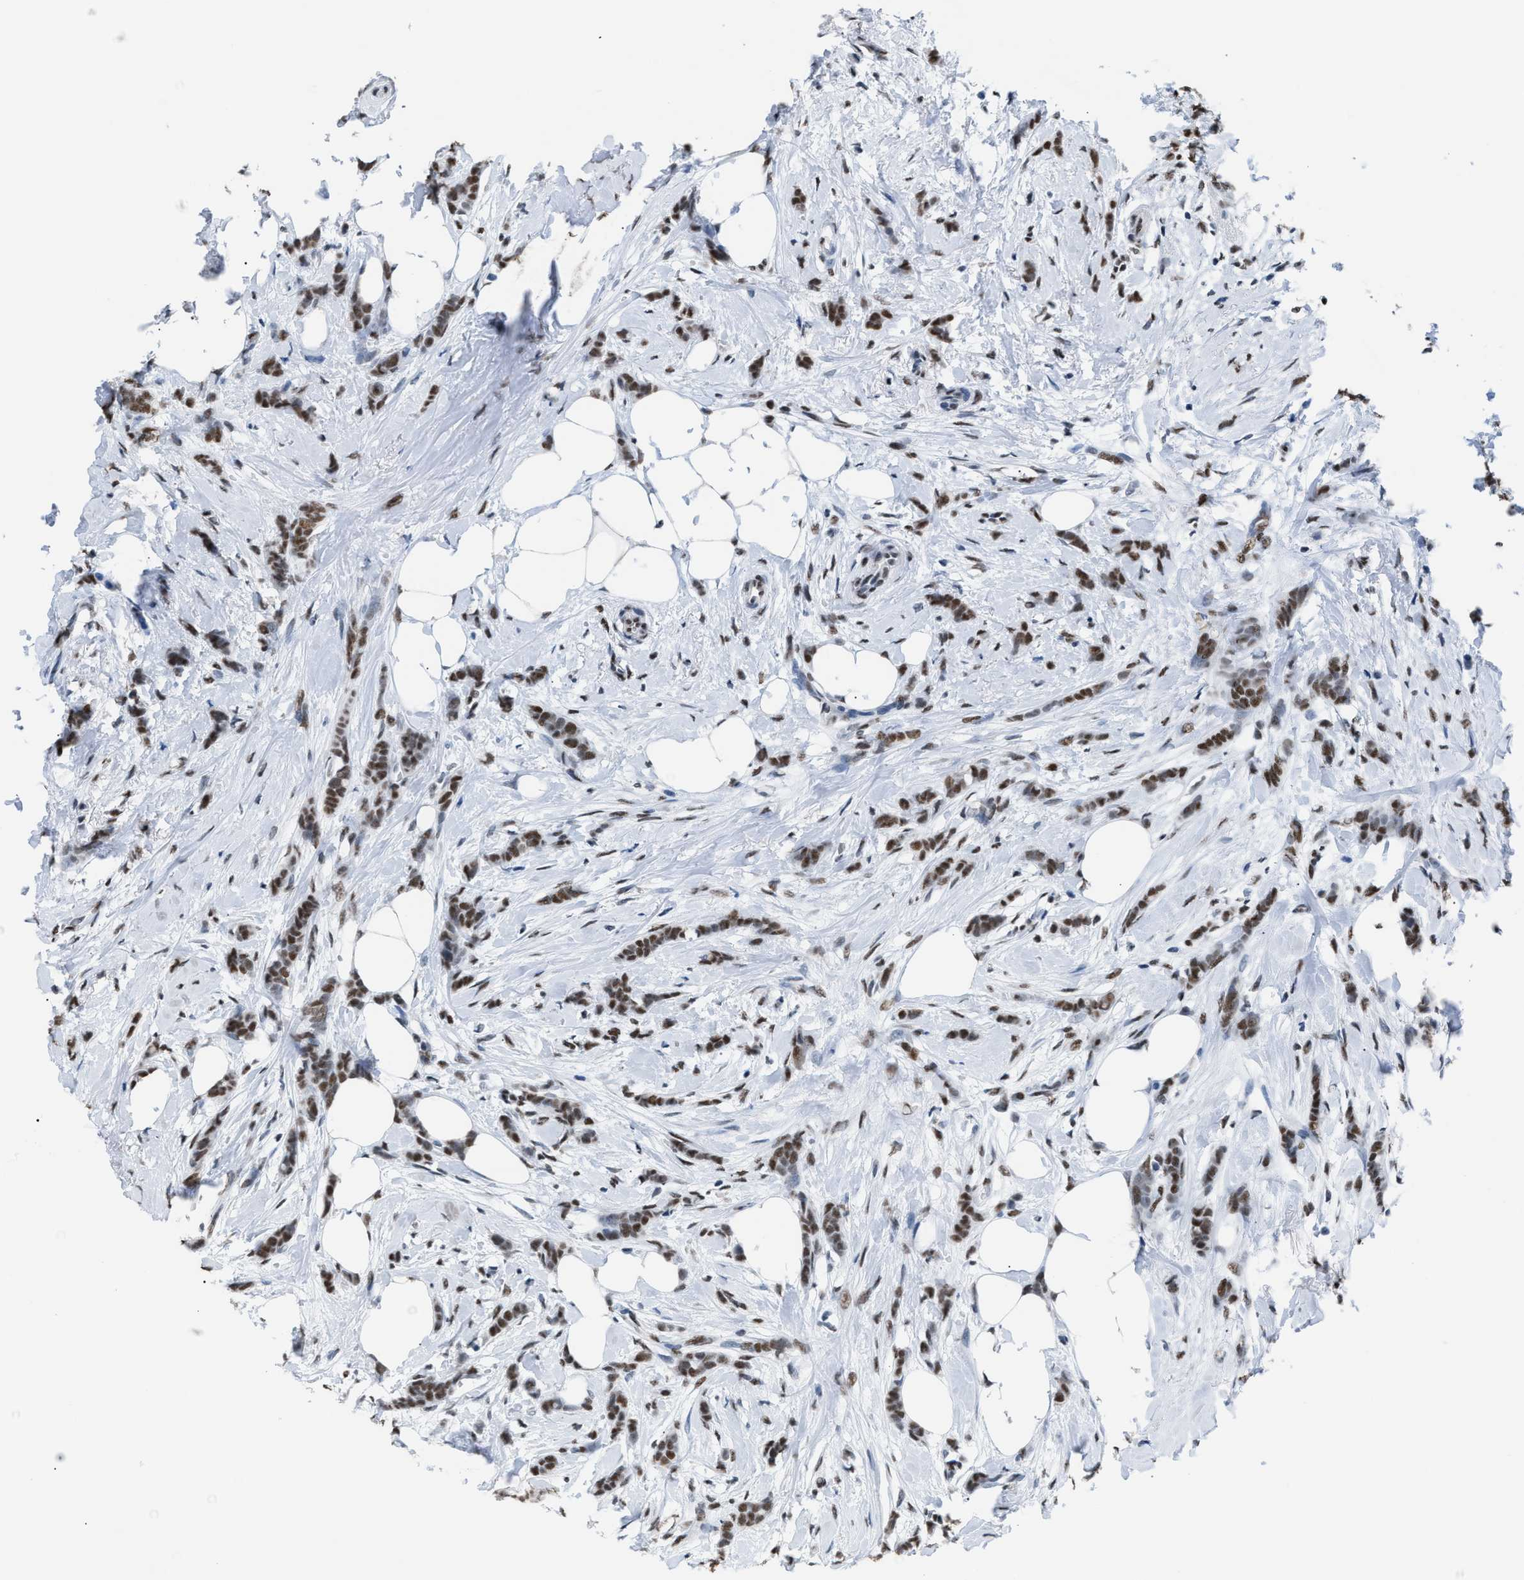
{"staining": {"intensity": "strong", "quantity": ">75%", "location": "nuclear"}, "tissue": "breast cancer", "cell_type": "Tumor cells", "image_type": "cancer", "snomed": [{"axis": "morphology", "description": "Lobular carcinoma, in situ"}, {"axis": "morphology", "description": "Lobular carcinoma"}, {"axis": "topography", "description": "Breast"}], "caption": "This photomicrograph reveals immunohistochemistry staining of breast cancer (lobular carcinoma in situ), with high strong nuclear positivity in about >75% of tumor cells.", "gene": "CCAR2", "patient": {"sex": "female", "age": 41}}